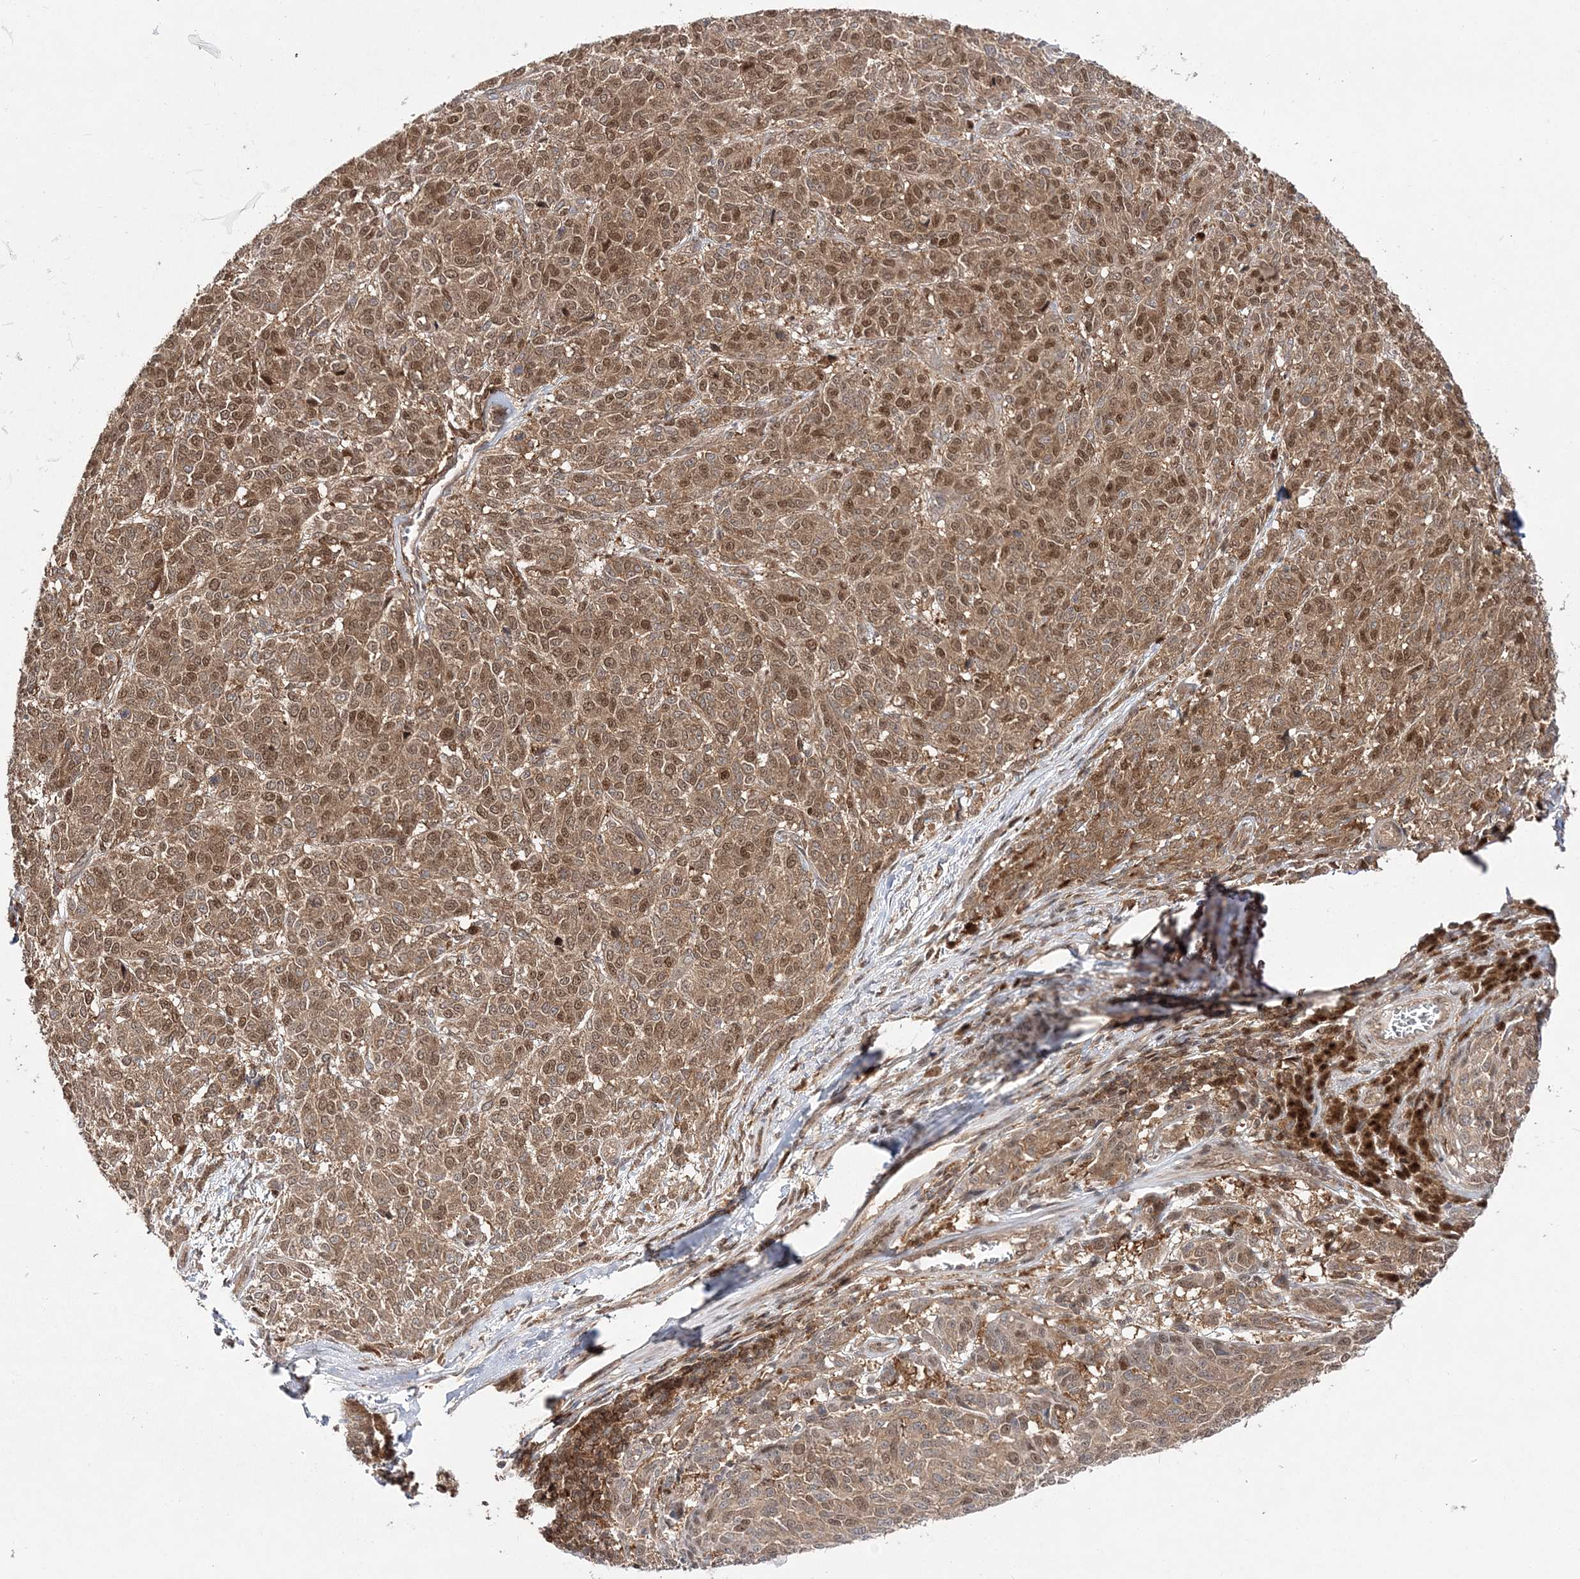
{"staining": {"intensity": "moderate", "quantity": ">75%", "location": "cytoplasmic/membranous,nuclear"}, "tissue": "melanoma", "cell_type": "Tumor cells", "image_type": "cancer", "snomed": [{"axis": "morphology", "description": "Malignant melanoma, NOS"}, {"axis": "topography", "description": "Skin"}], "caption": "Human malignant melanoma stained for a protein (brown) reveals moderate cytoplasmic/membranous and nuclear positive positivity in about >75% of tumor cells.", "gene": "NIF3L1", "patient": {"sex": "male", "age": 49}}